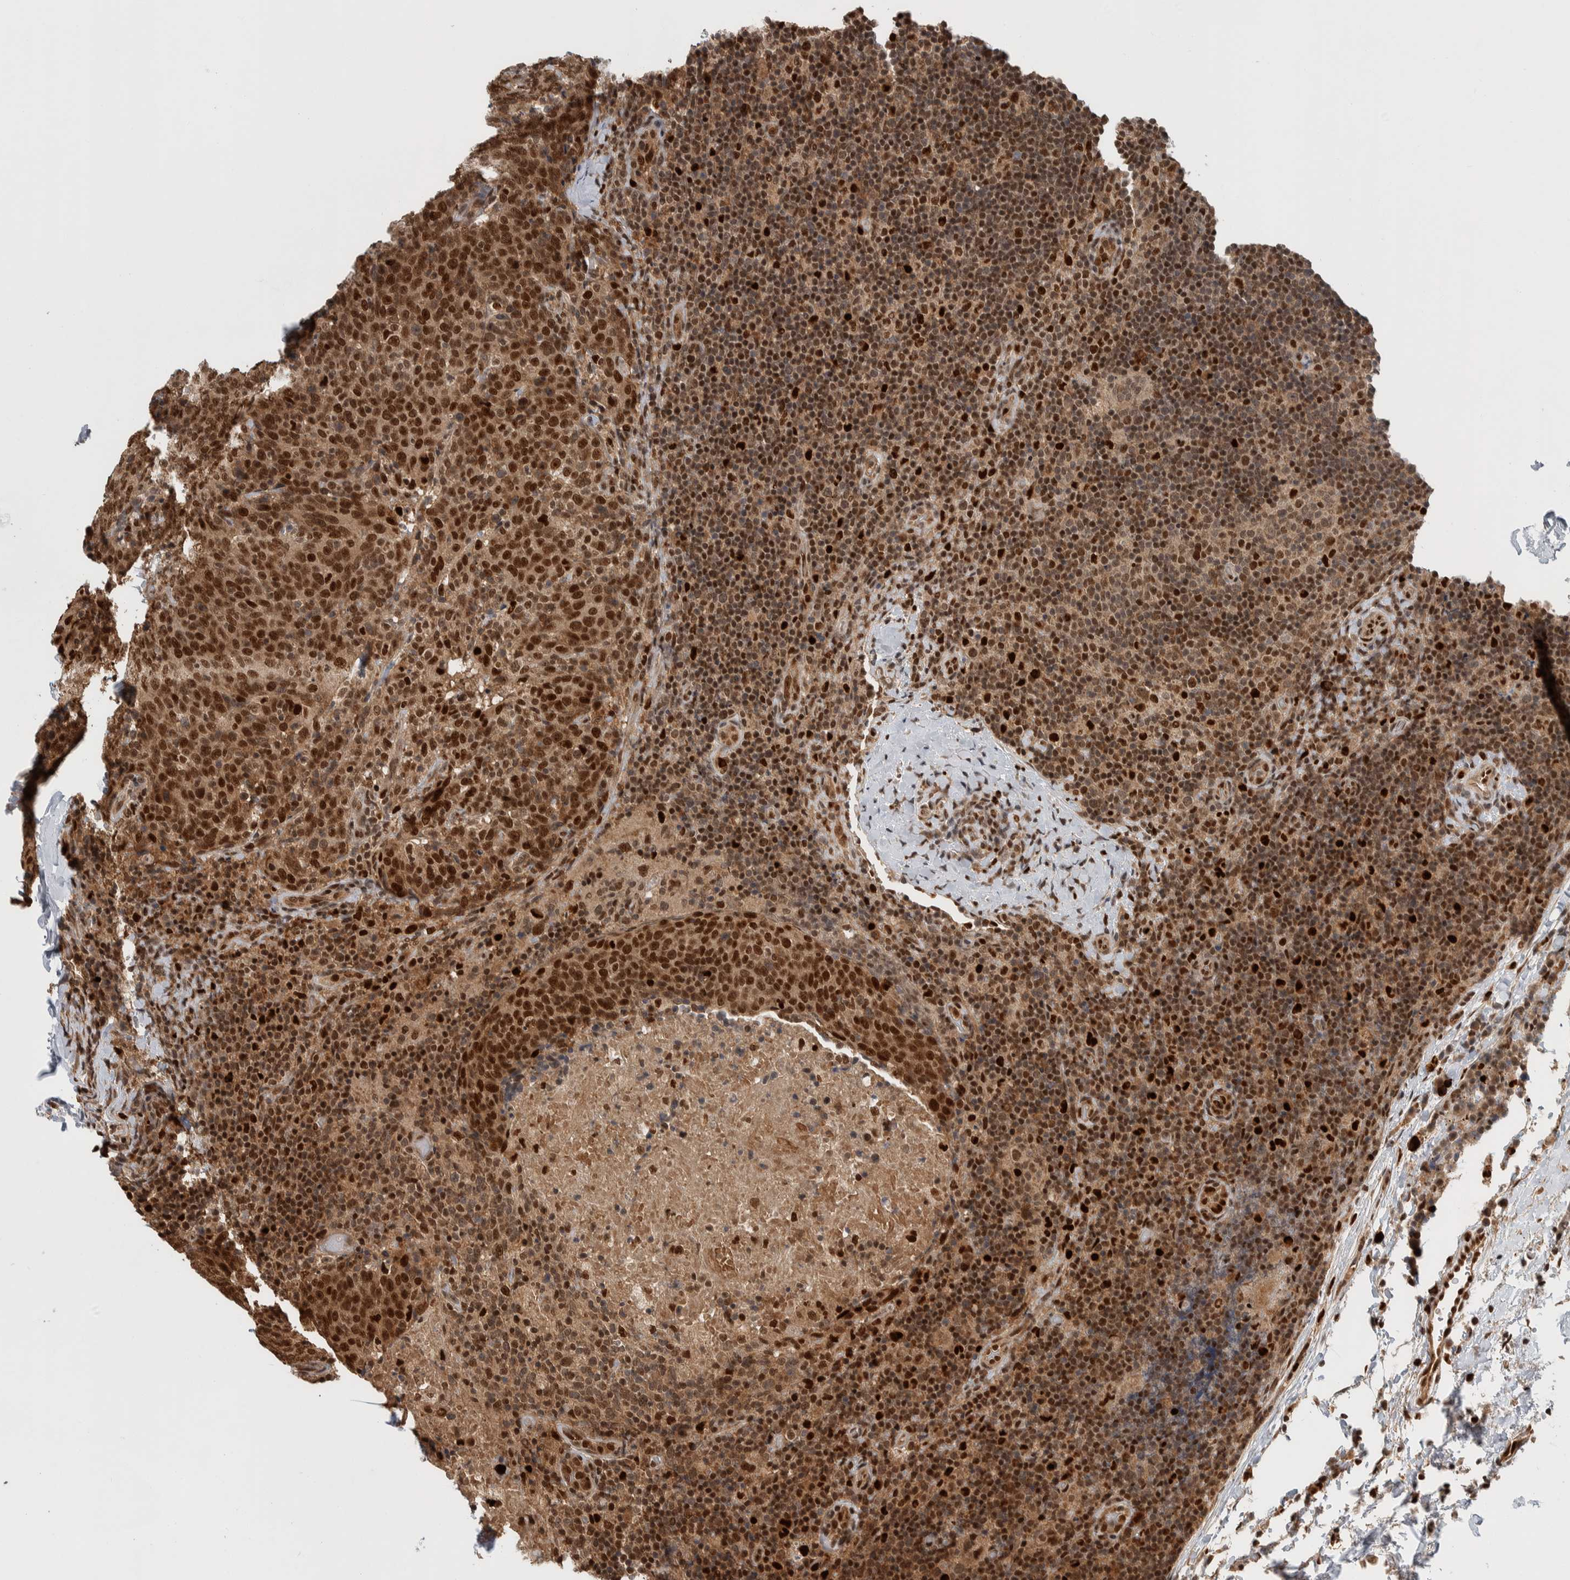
{"staining": {"intensity": "strong", "quantity": ">75%", "location": "nuclear"}, "tissue": "head and neck cancer", "cell_type": "Tumor cells", "image_type": "cancer", "snomed": [{"axis": "morphology", "description": "Squamous cell carcinoma, NOS"}, {"axis": "morphology", "description": "Squamous cell carcinoma, metastatic, NOS"}, {"axis": "topography", "description": "Lymph node"}, {"axis": "topography", "description": "Head-Neck"}], "caption": "Immunohistochemical staining of human head and neck cancer shows strong nuclear protein positivity in approximately >75% of tumor cells.", "gene": "RPS6KA4", "patient": {"sex": "male", "age": 62}}